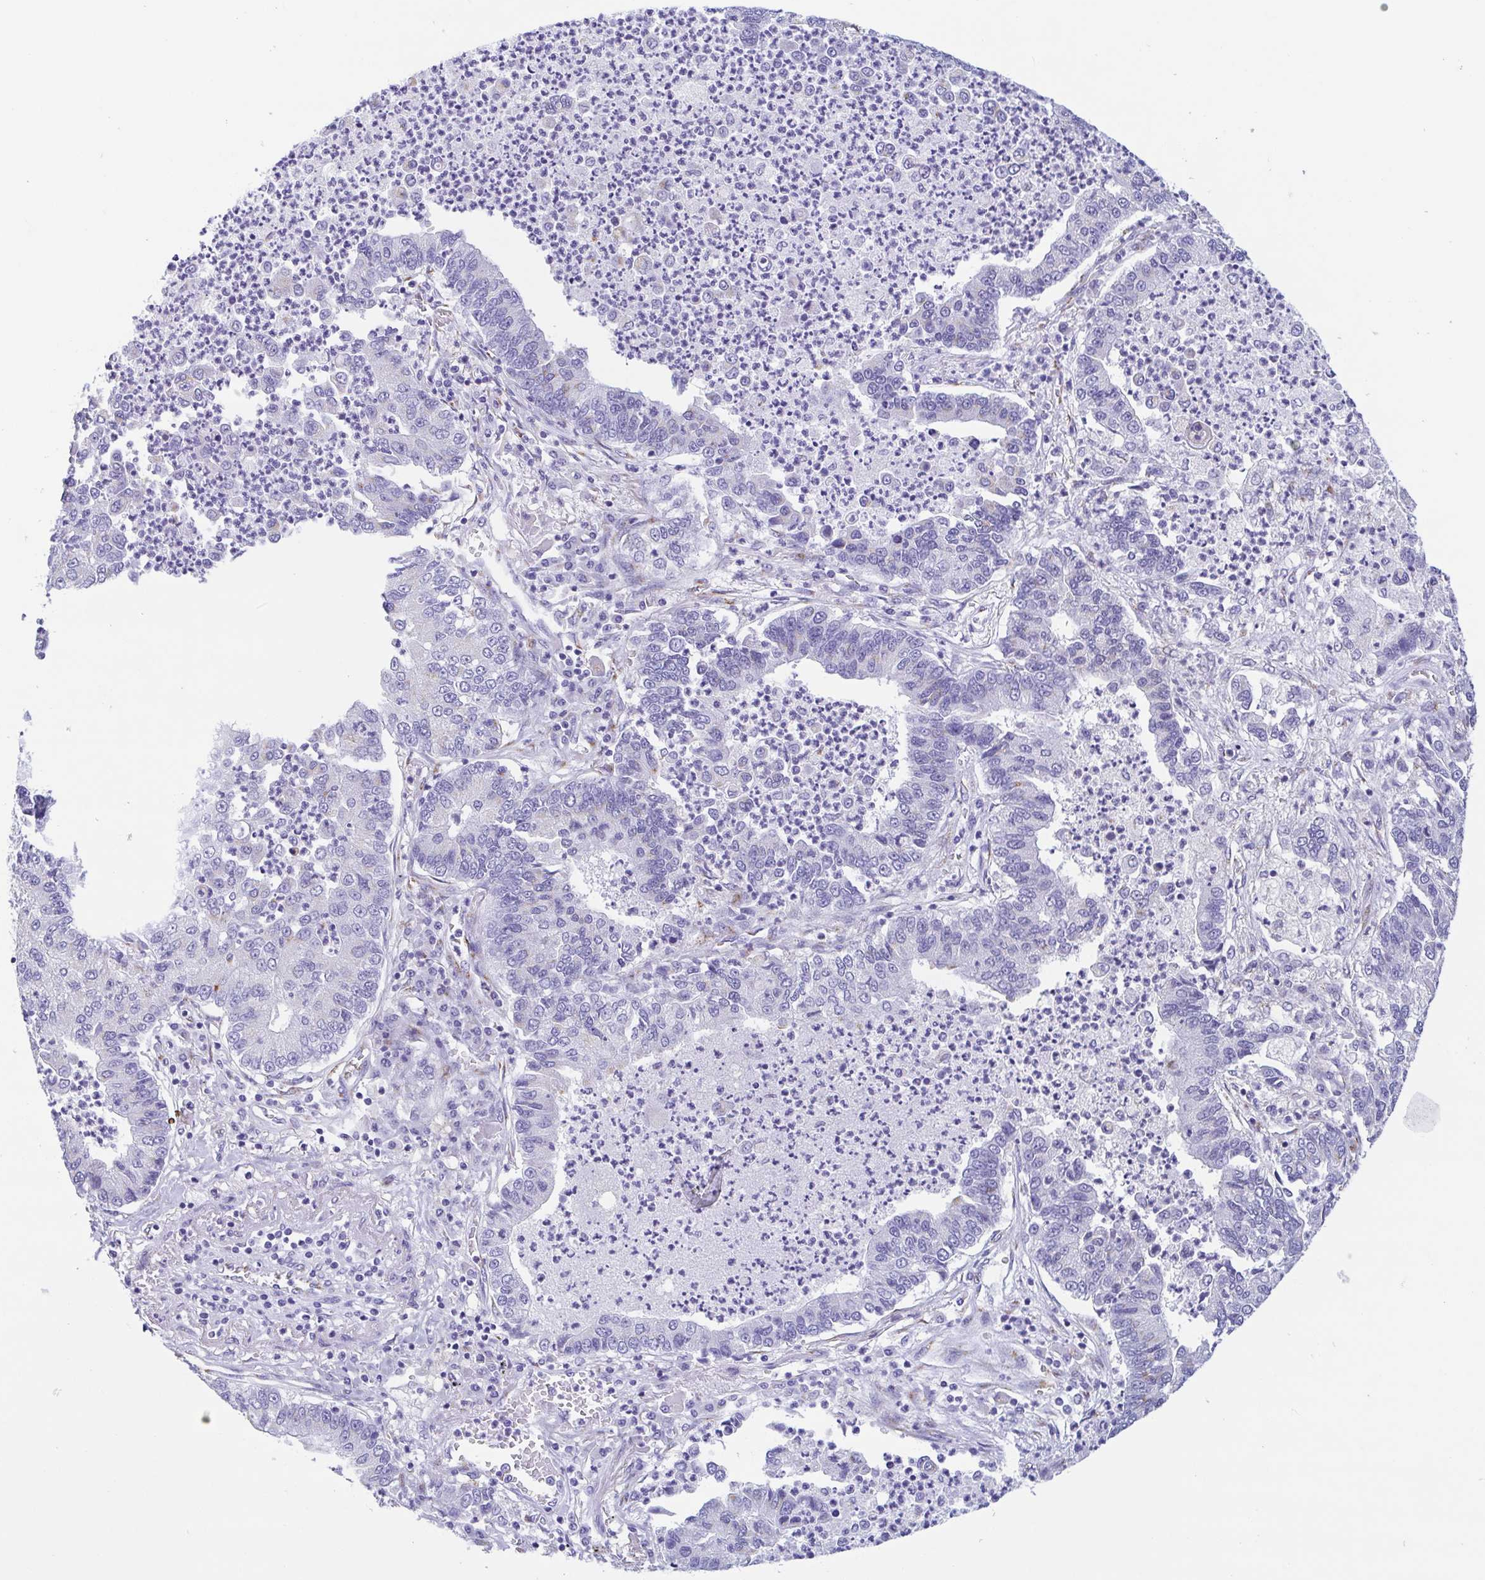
{"staining": {"intensity": "negative", "quantity": "none", "location": "none"}, "tissue": "lung cancer", "cell_type": "Tumor cells", "image_type": "cancer", "snomed": [{"axis": "morphology", "description": "Adenocarcinoma, NOS"}, {"axis": "topography", "description": "Lung"}], "caption": "An immunohistochemistry (IHC) micrograph of lung cancer (adenocarcinoma) is shown. There is no staining in tumor cells of lung cancer (adenocarcinoma). (IHC, brightfield microscopy, high magnification).", "gene": "SULT1B1", "patient": {"sex": "female", "age": 57}}